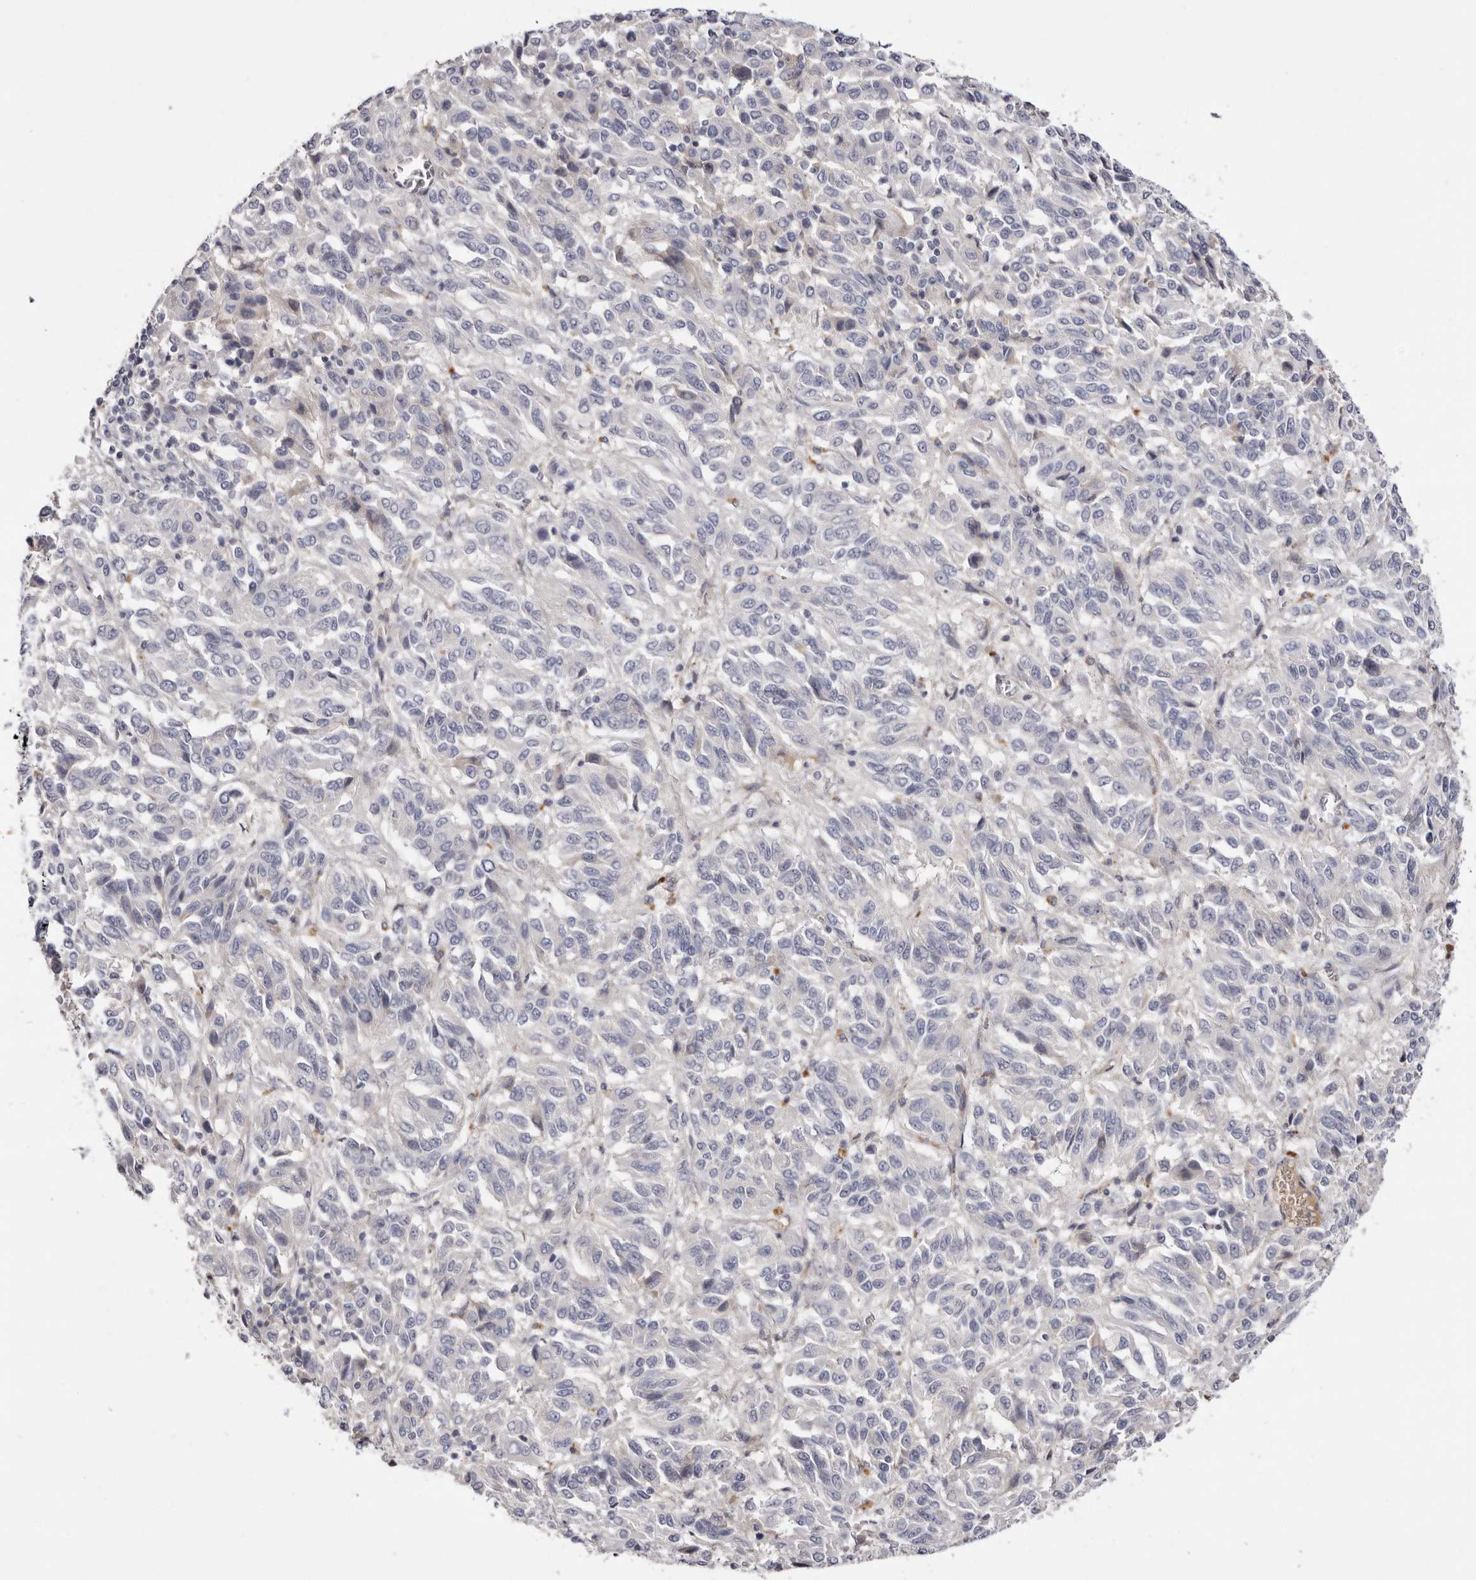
{"staining": {"intensity": "negative", "quantity": "none", "location": "none"}, "tissue": "melanoma", "cell_type": "Tumor cells", "image_type": "cancer", "snomed": [{"axis": "morphology", "description": "Malignant melanoma, Metastatic site"}, {"axis": "topography", "description": "Lung"}], "caption": "This is a photomicrograph of immunohistochemistry (IHC) staining of malignant melanoma (metastatic site), which shows no positivity in tumor cells.", "gene": "STK16", "patient": {"sex": "male", "age": 64}}